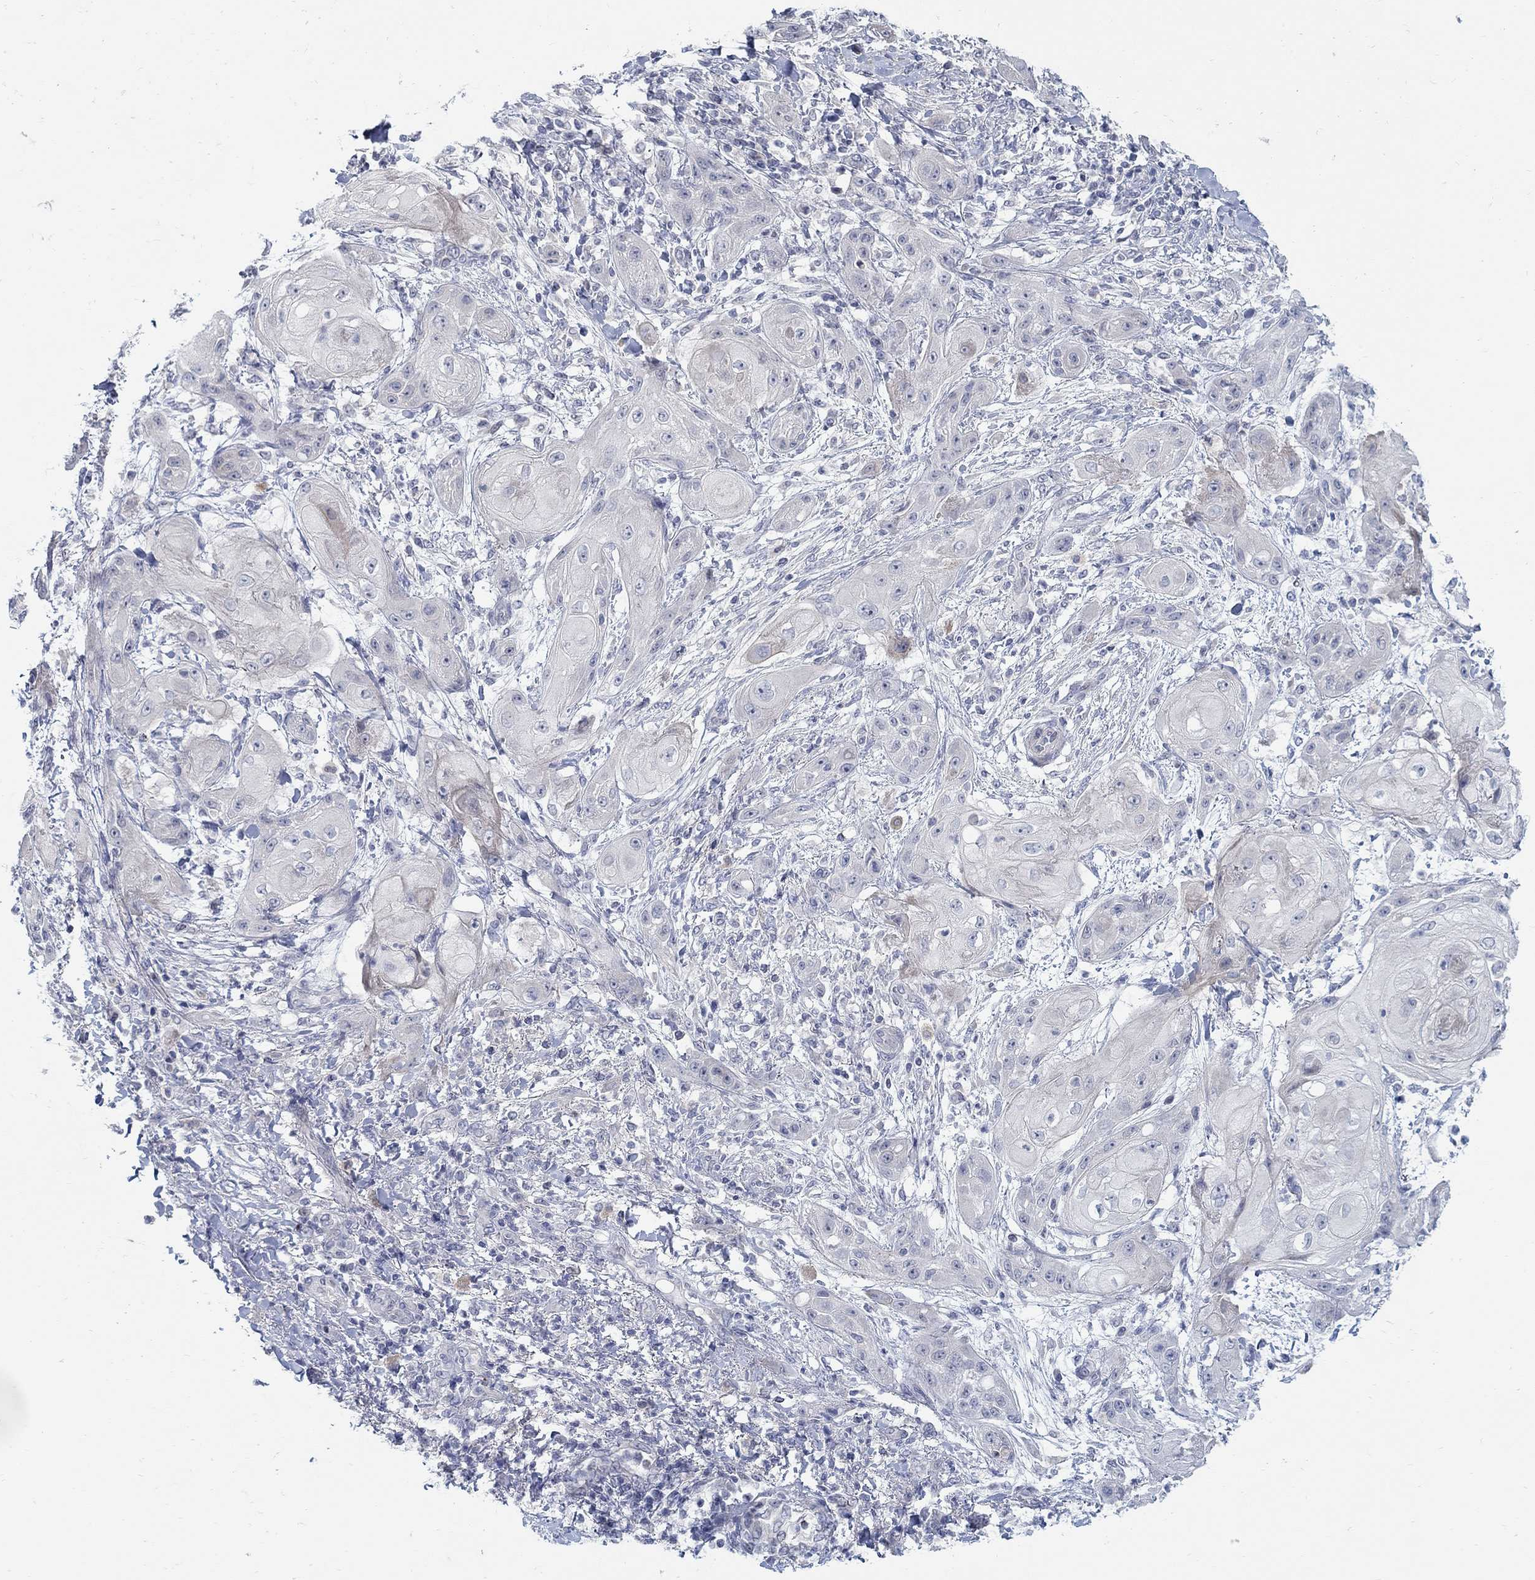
{"staining": {"intensity": "negative", "quantity": "none", "location": "none"}, "tissue": "skin cancer", "cell_type": "Tumor cells", "image_type": "cancer", "snomed": [{"axis": "morphology", "description": "Squamous cell carcinoma, NOS"}, {"axis": "topography", "description": "Skin"}], "caption": "Skin squamous cell carcinoma was stained to show a protein in brown. There is no significant positivity in tumor cells.", "gene": "ANO7", "patient": {"sex": "male", "age": 62}}